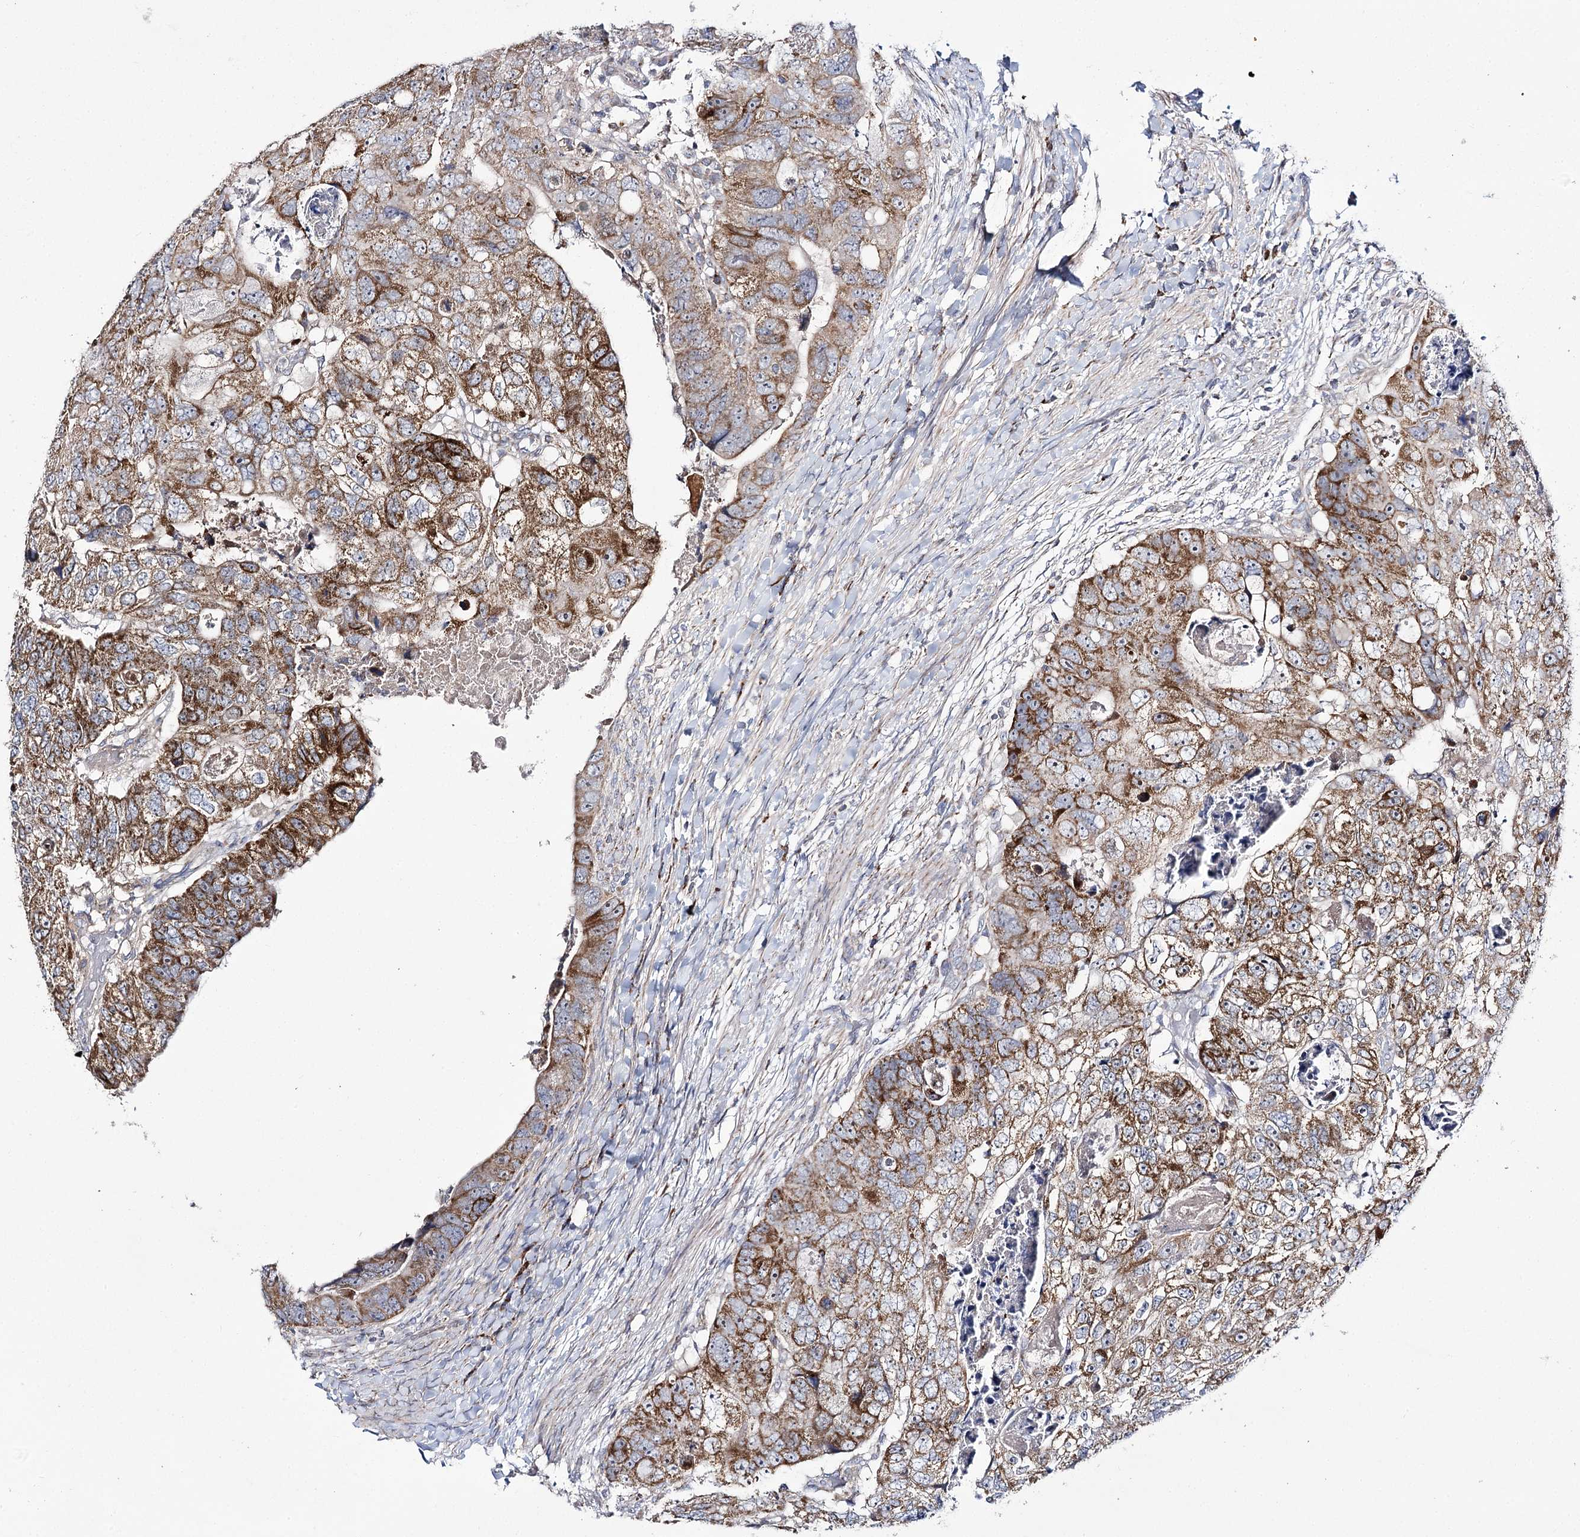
{"staining": {"intensity": "moderate", "quantity": ">75%", "location": "cytoplasmic/membranous"}, "tissue": "colorectal cancer", "cell_type": "Tumor cells", "image_type": "cancer", "snomed": [{"axis": "morphology", "description": "Adenocarcinoma, NOS"}, {"axis": "topography", "description": "Rectum"}], "caption": "DAB immunohistochemical staining of colorectal cancer (adenocarcinoma) reveals moderate cytoplasmic/membranous protein staining in approximately >75% of tumor cells.", "gene": "NADK2", "patient": {"sex": "male", "age": 59}}